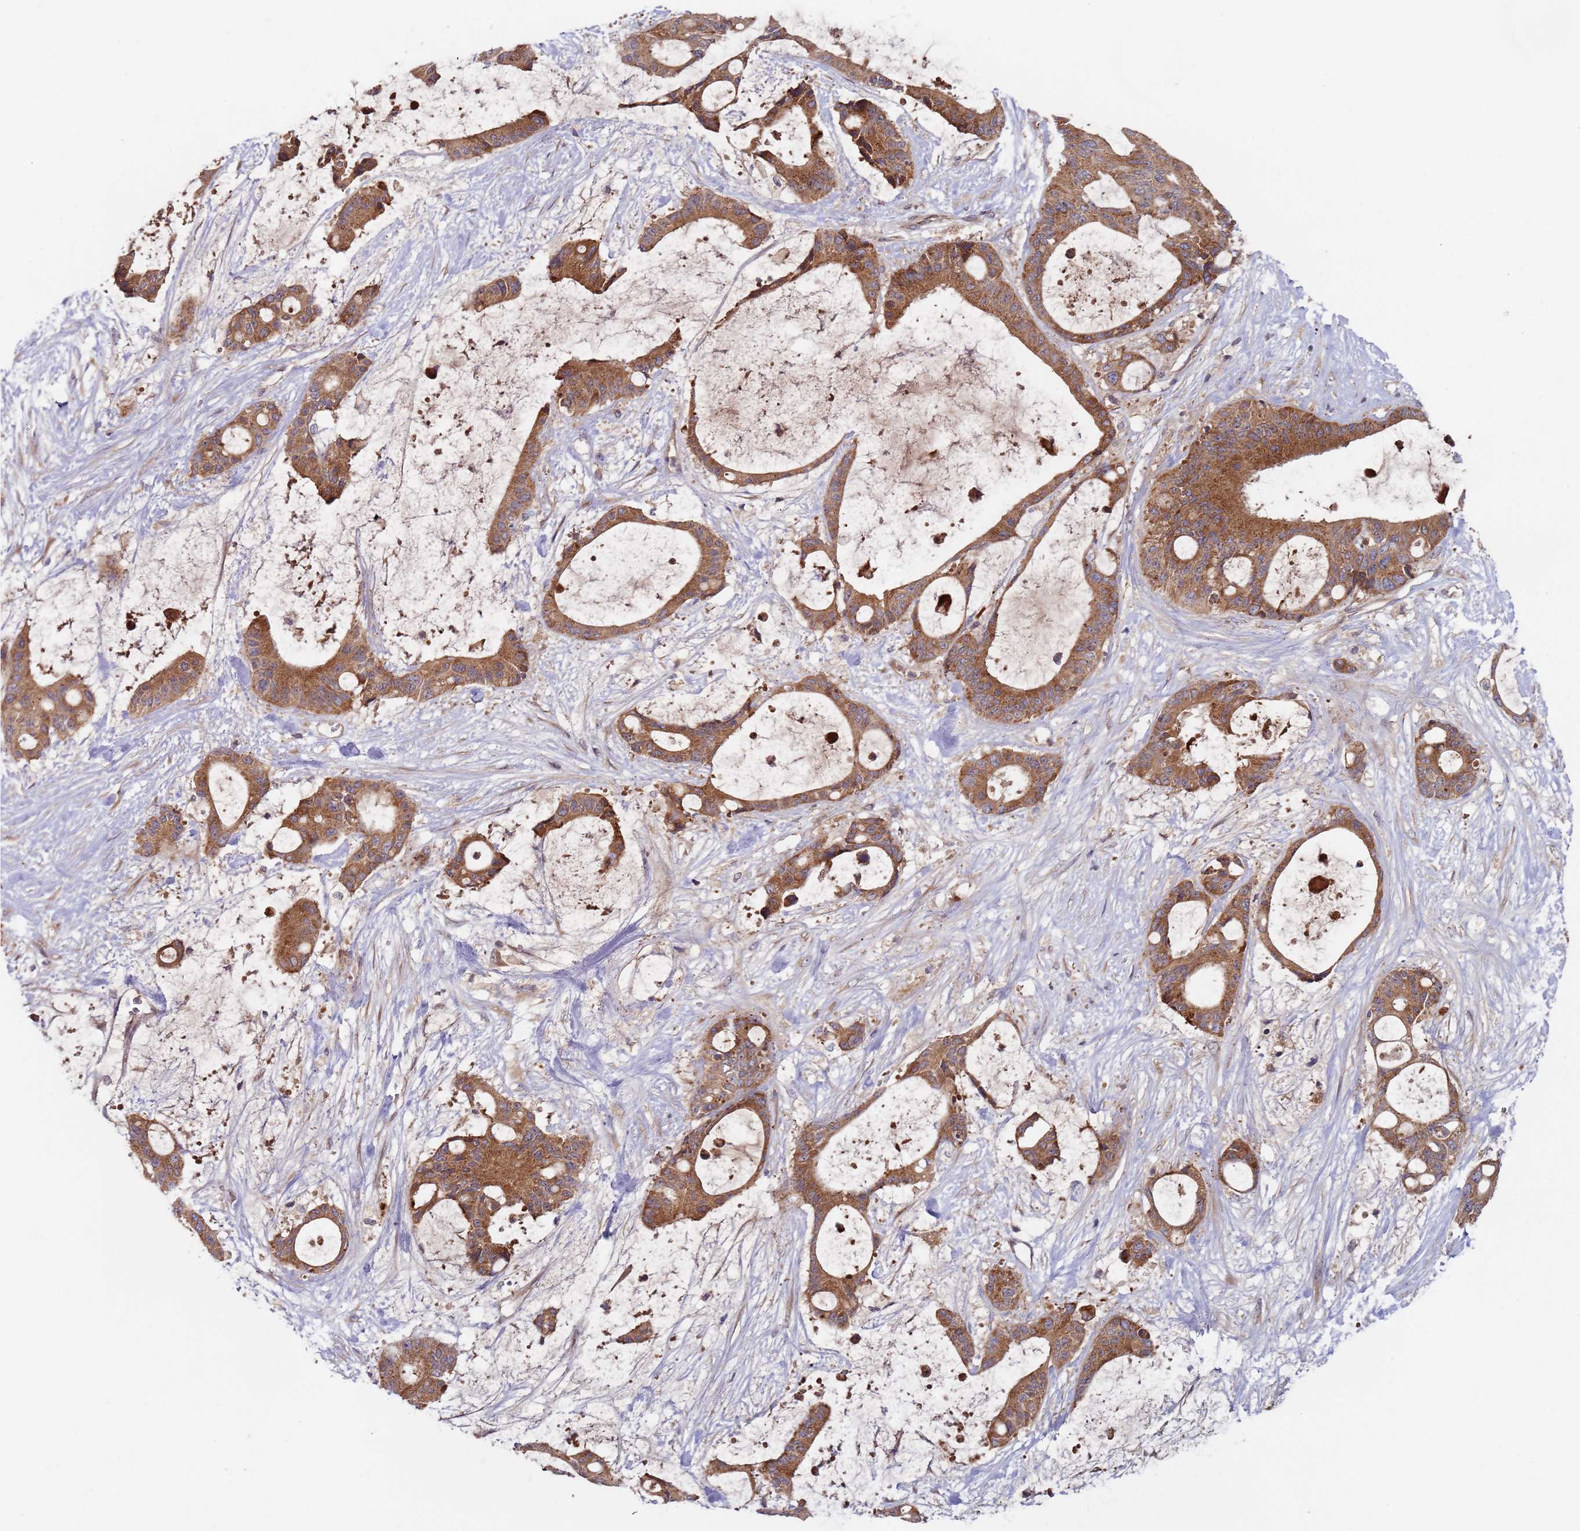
{"staining": {"intensity": "moderate", "quantity": ">75%", "location": "cytoplasmic/membranous"}, "tissue": "liver cancer", "cell_type": "Tumor cells", "image_type": "cancer", "snomed": [{"axis": "morphology", "description": "Normal tissue, NOS"}, {"axis": "morphology", "description": "Cholangiocarcinoma"}, {"axis": "topography", "description": "Liver"}, {"axis": "topography", "description": "Peripheral nerve tissue"}], "caption": "High-power microscopy captured an immunohistochemistry micrograph of liver cancer (cholangiocarcinoma), revealing moderate cytoplasmic/membranous positivity in about >75% of tumor cells. (Brightfield microscopy of DAB IHC at high magnification).", "gene": "OR5A2", "patient": {"sex": "female", "age": 73}}